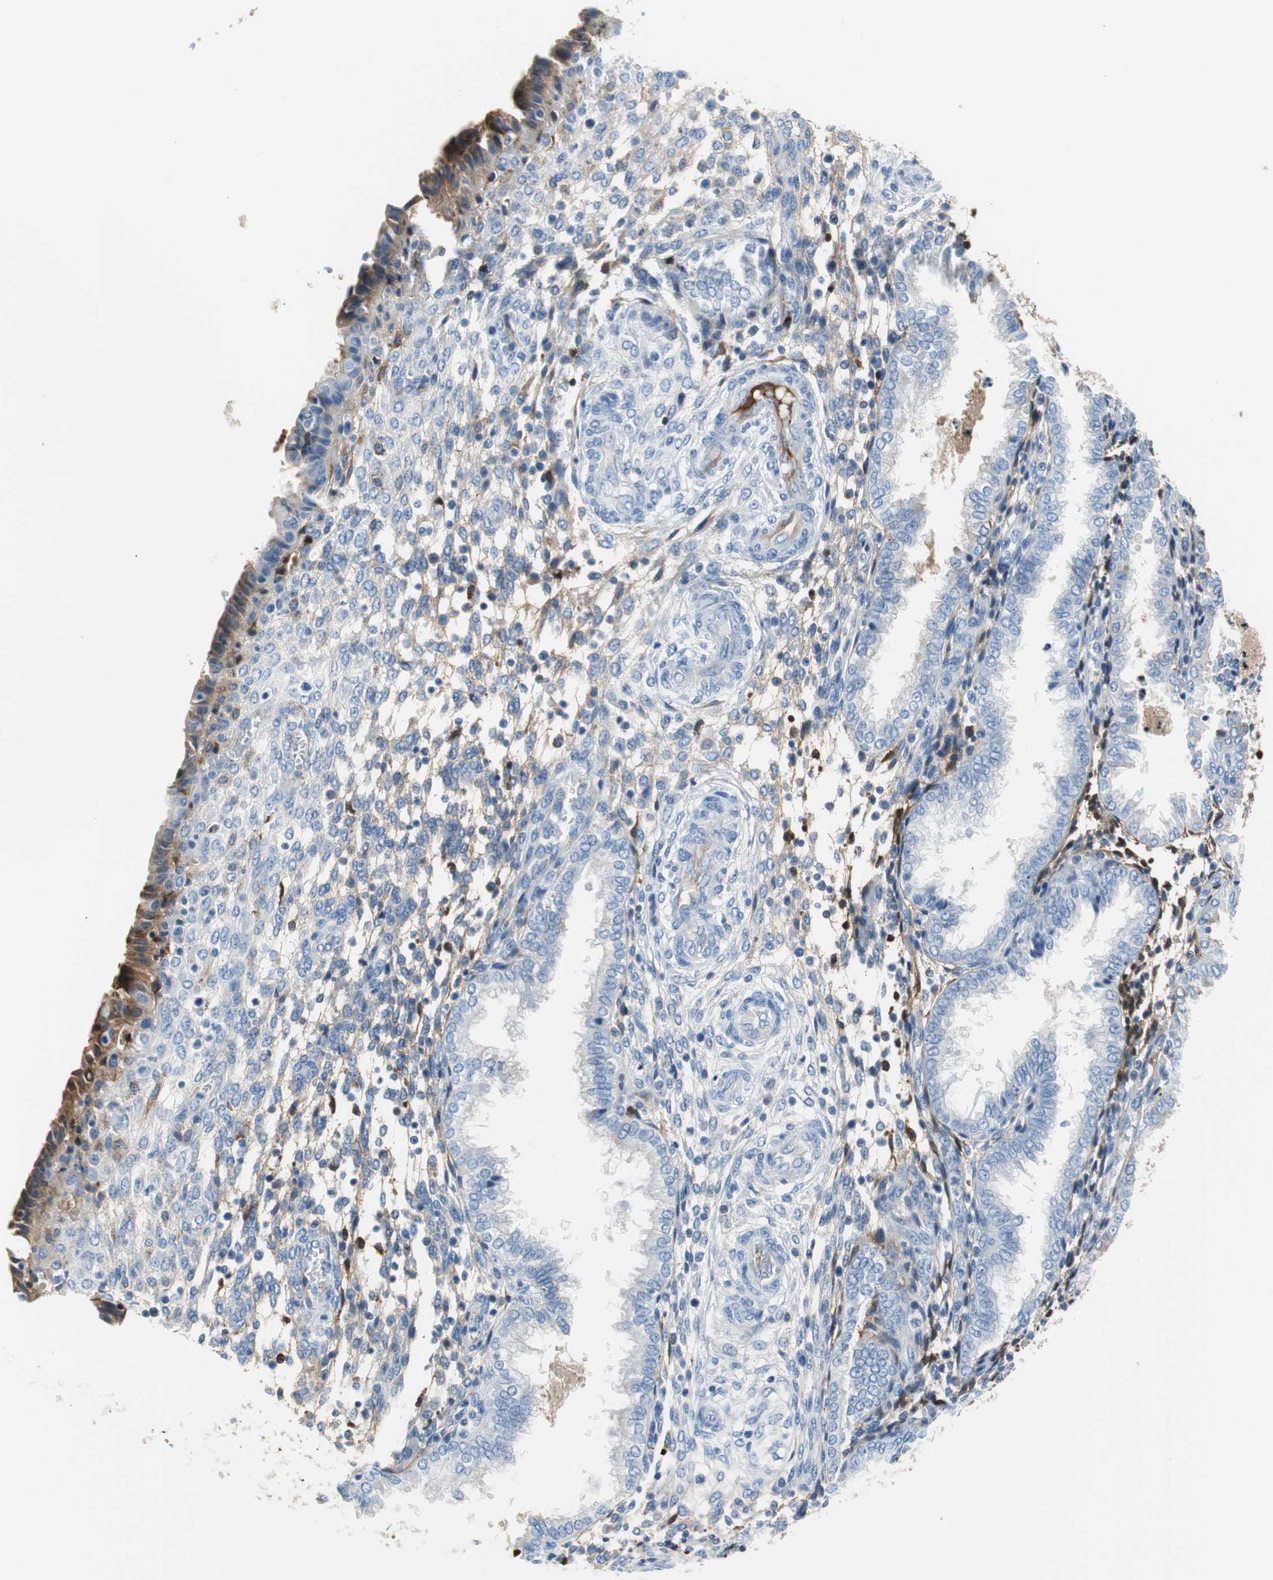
{"staining": {"intensity": "weak", "quantity": "<25%", "location": "cytoplasmic/membranous"}, "tissue": "endometrium", "cell_type": "Cells in endometrial stroma", "image_type": "normal", "snomed": [{"axis": "morphology", "description": "Normal tissue, NOS"}, {"axis": "topography", "description": "Endometrium"}], "caption": "There is no significant staining in cells in endometrial stroma of endometrium. (DAB (3,3'-diaminobenzidine) immunohistochemistry (IHC) visualized using brightfield microscopy, high magnification).", "gene": "APCS", "patient": {"sex": "female", "age": 33}}